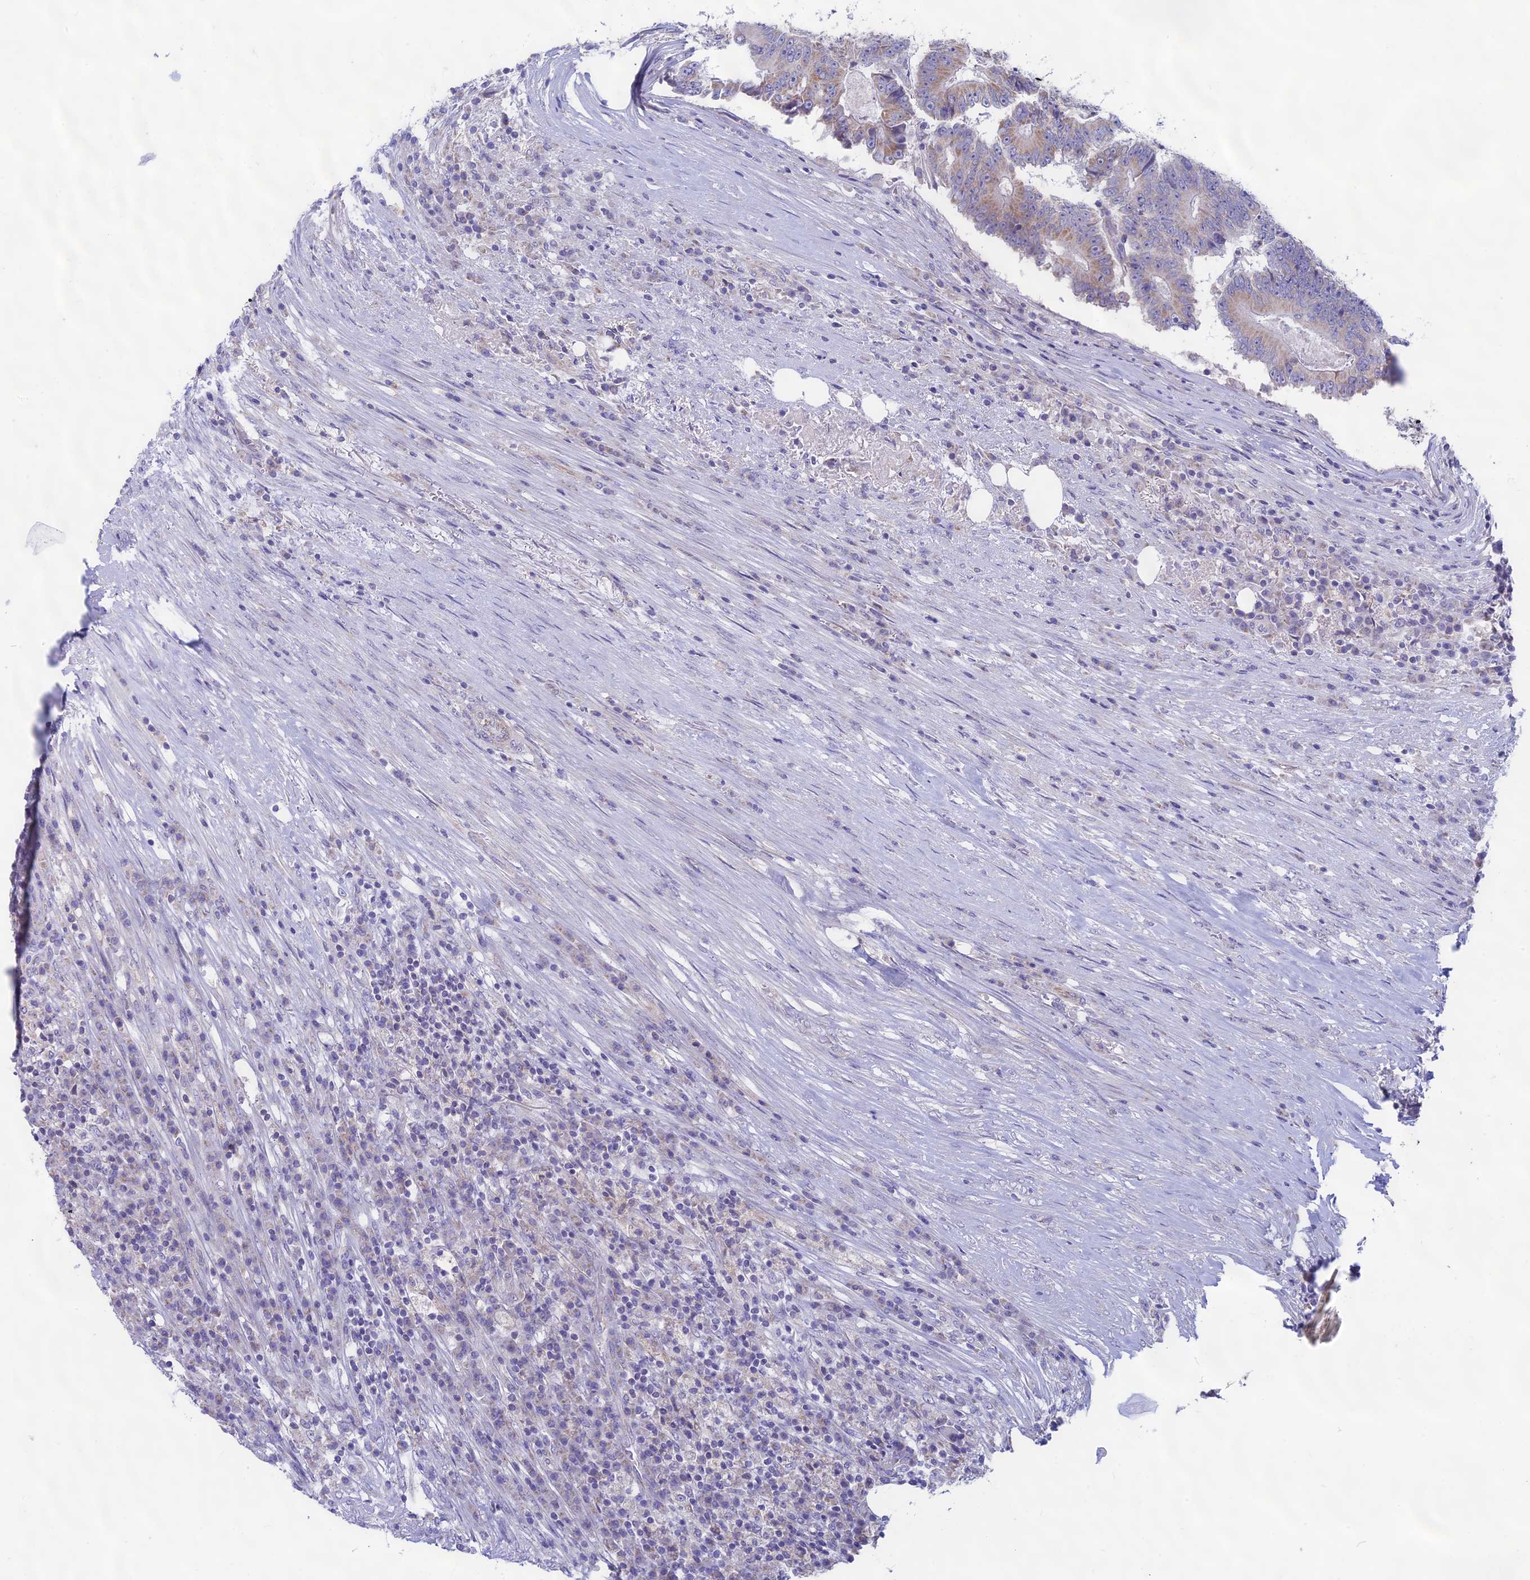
{"staining": {"intensity": "weak", "quantity": "25%-75%", "location": "cytoplasmic/membranous"}, "tissue": "colorectal cancer", "cell_type": "Tumor cells", "image_type": "cancer", "snomed": [{"axis": "morphology", "description": "Adenocarcinoma, NOS"}, {"axis": "topography", "description": "Colon"}], "caption": "Colorectal adenocarcinoma tissue shows weak cytoplasmic/membranous positivity in about 25%-75% of tumor cells", "gene": "PLAC9", "patient": {"sex": "male", "age": 83}}